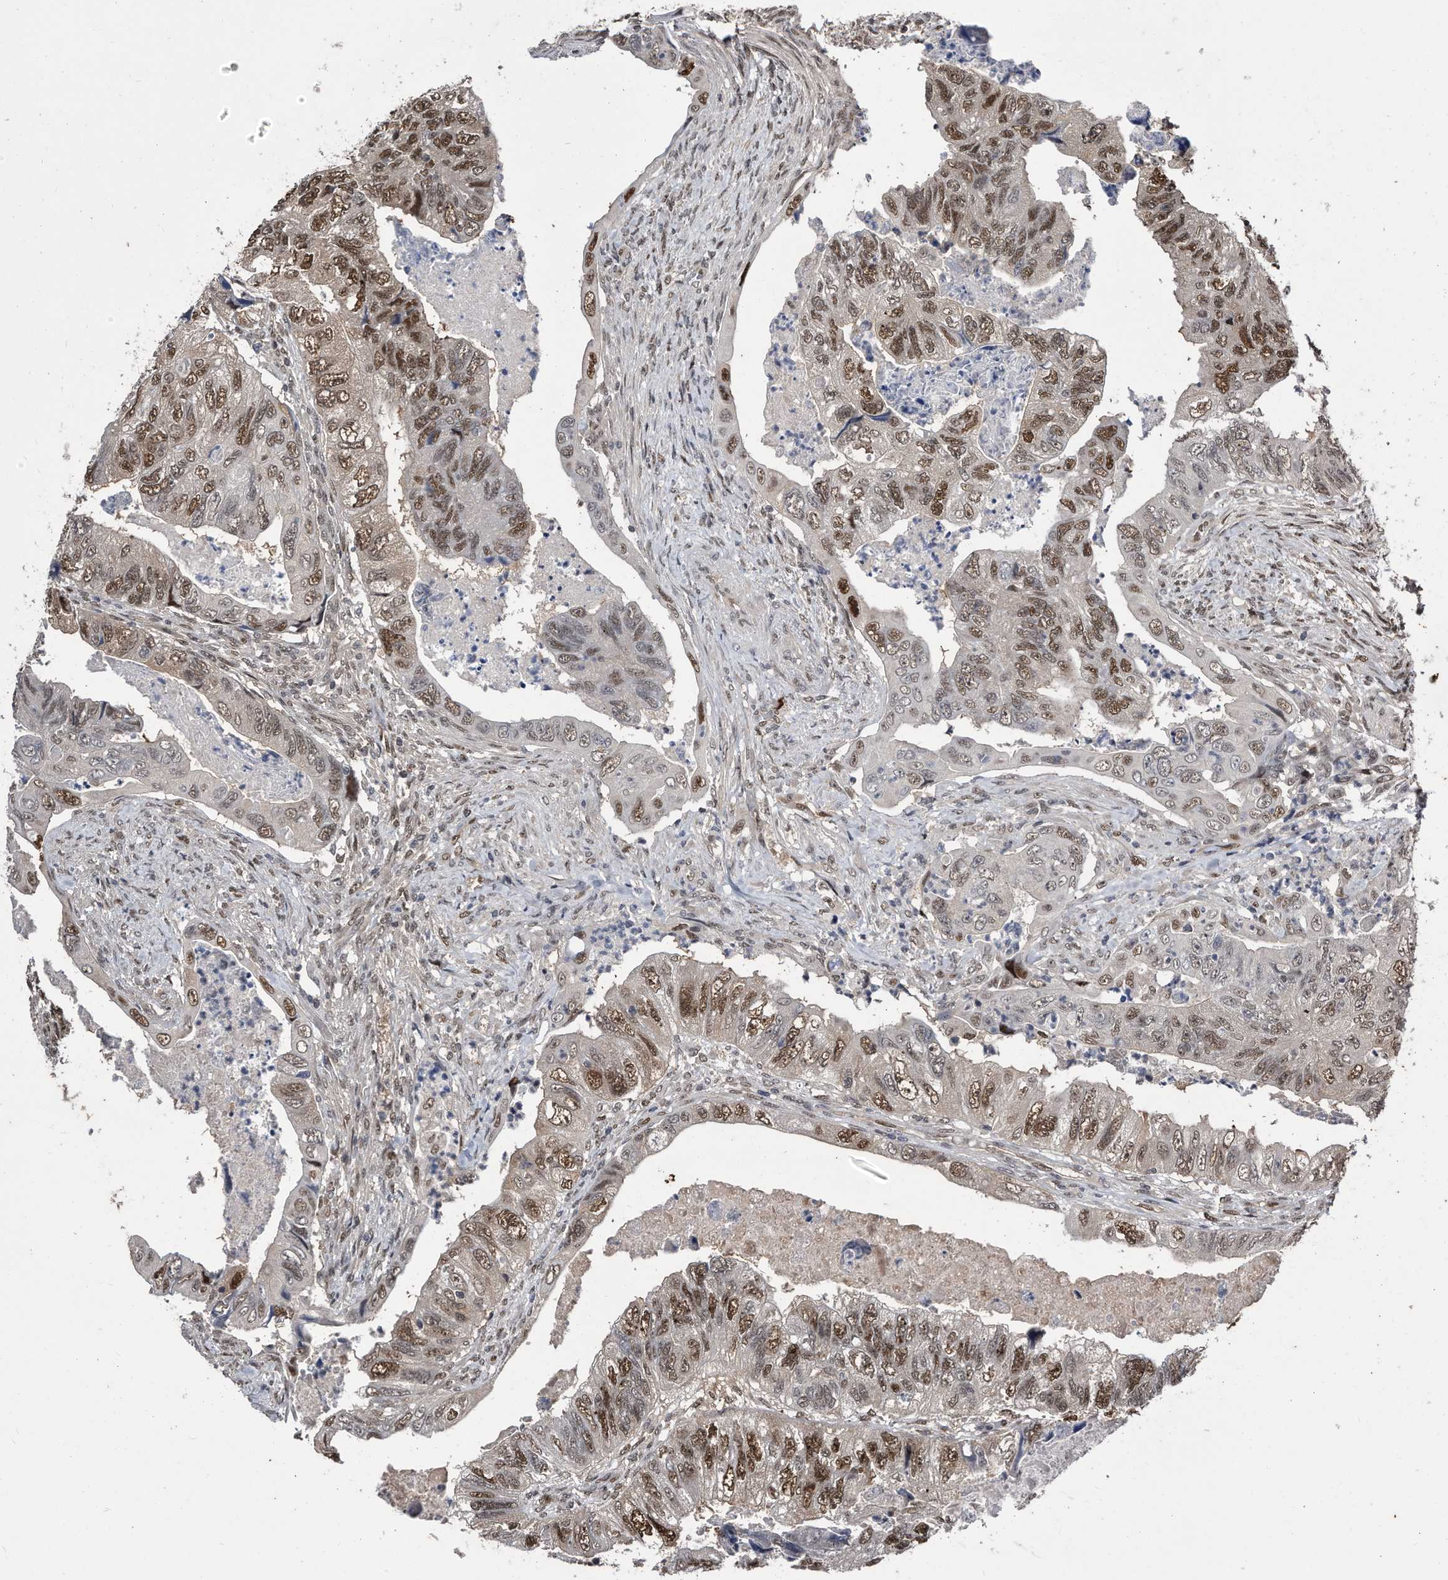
{"staining": {"intensity": "moderate", "quantity": ">75%", "location": "nuclear"}, "tissue": "colorectal cancer", "cell_type": "Tumor cells", "image_type": "cancer", "snomed": [{"axis": "morphology", "description": "Adenocarcinoma, NOS"}, {"axis": "topography", "description": "Rectum"}], "caption": "Protein expression analysis of colorectal adenocarcinoma shows moderate nuclear expression in approximately >75% of tumor cells. The staining was performed using DAB to visualize the protein expression in brown, while the nuclei were stained in blue with hematoxylin (Magnification: 20x).", "gene": "RAD23B", "patient": {"sex": "male", "age": 63}}